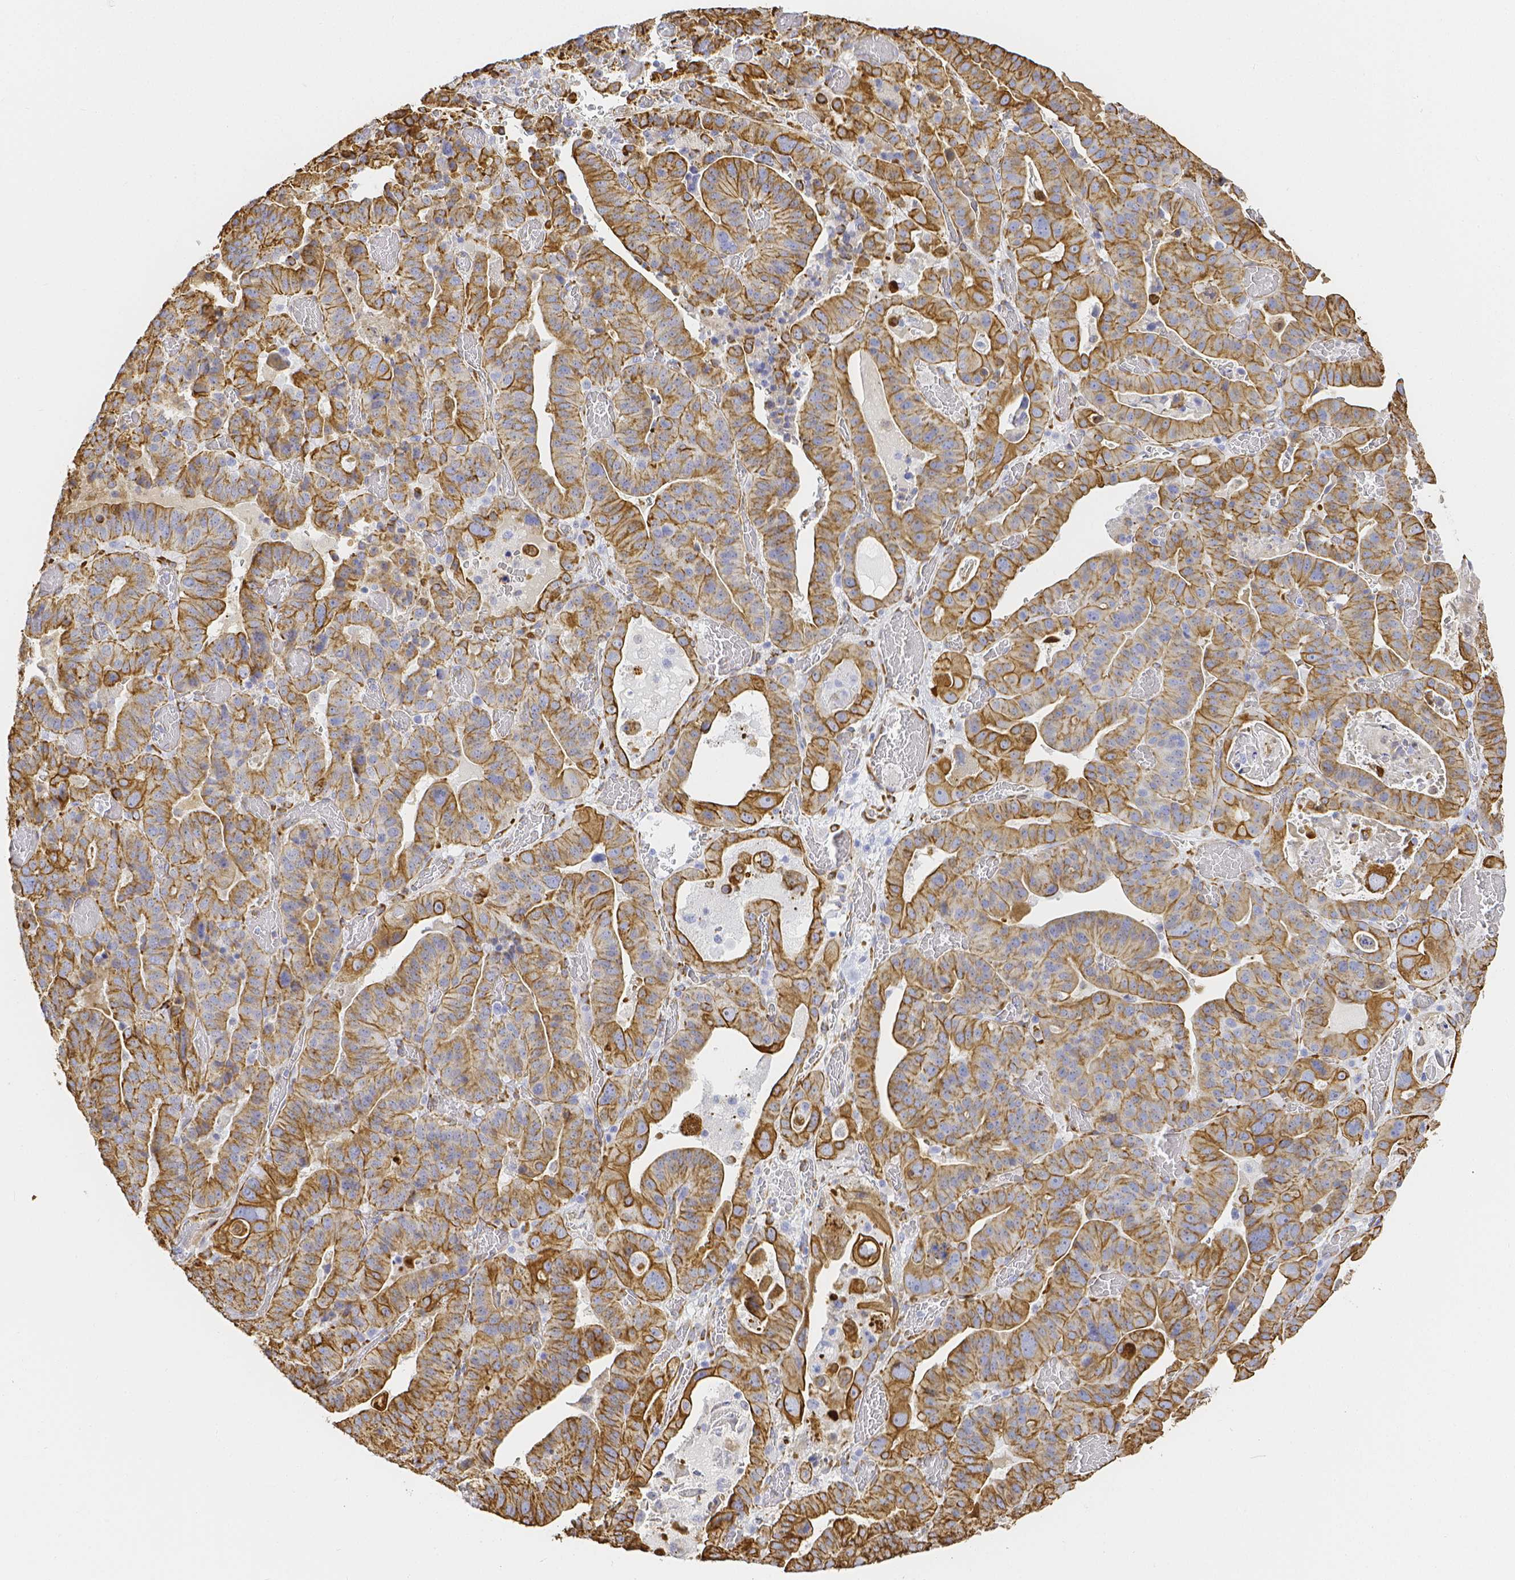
{"staining": {"intensity": "moderate", "quantity": ">75%", "location": "cytoplasmic/membranous"}, "tissue": "stomach cancer", "cell_type": "Tumor cells", "image_type": "cancer", "snomed": [{"axis": "morphology", "description": "Adenocarcinoma, NOS"}, {"axis": "topography", "description": "Stomach"}], "caption": "Stomach adenocarcinoma stained with DAB IHC reveals medium levels of moderate cytoplasmic/membranous expression in approximately >75% of tumor cells. The staining was performed using DAB to visualize the protein expression in brown, while the nuclei were stained in blue with hematoxylin (Magnification: 20x).", "gene": "SMURF1", "patient": {"sex": "male", "age": 48}}